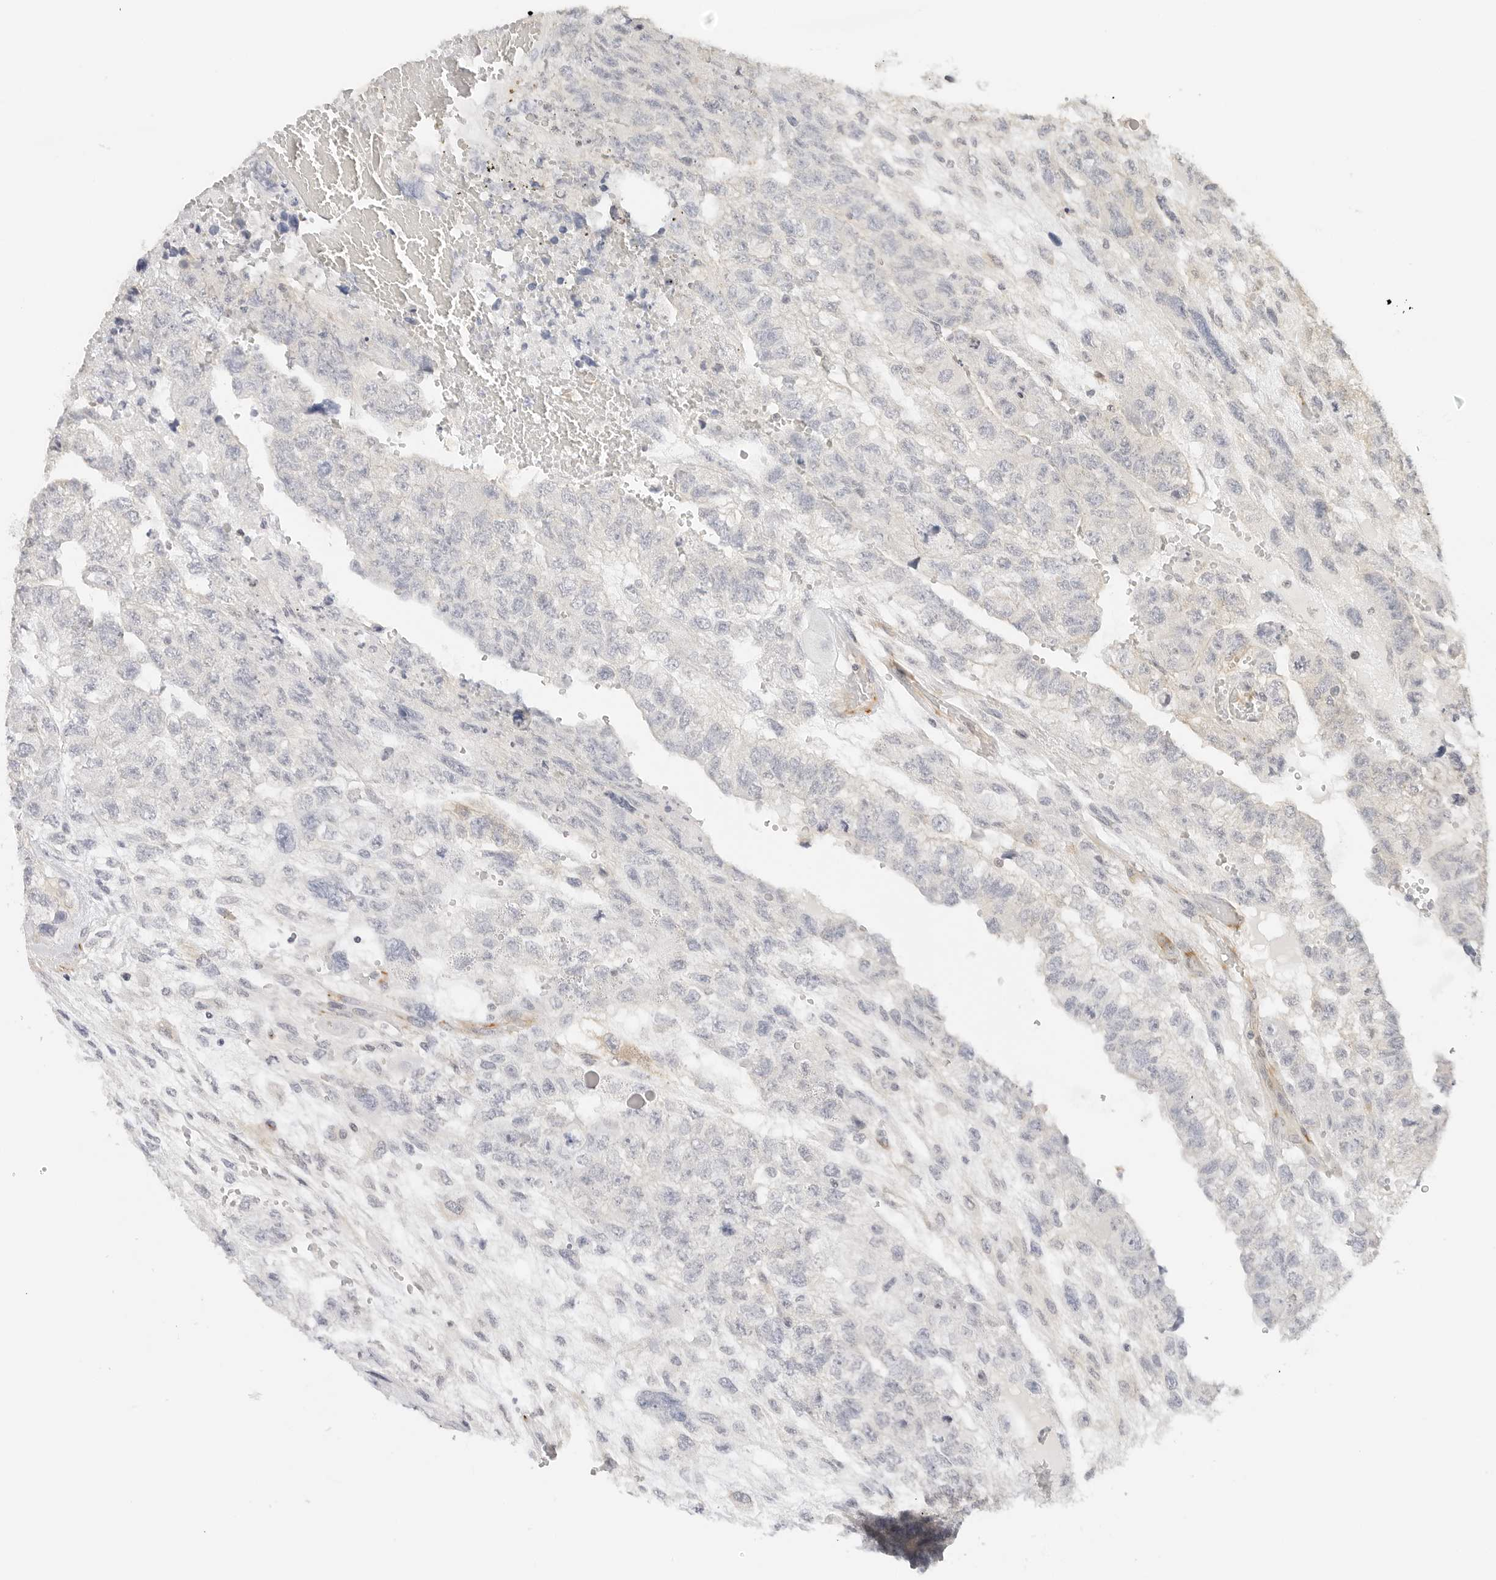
{"staining": {"intensity": "negative", "quantity": "none", "location": "none"}, "tissue": "testis cancer", "cell_type": "Tumor cells", "image_type": "cancer", "snomed": [{"axis": "morphology", "description": "Carcinoma, Embryonal, NOS"}, {"axis": "topography", "description": "Testis"}], "caption": "High power microscopy photomicrograph of an immunohistochemistry (IHC) micrograph of testis cancer (embryonal carcinoma), revealing no significant staining in tumor cells. The staining was performed using DAB (3,3'-diaminobenzidine) to visualize the protein expression in brown, while the nuclei were stained in blue with hematoxylin (Magnification: 20x).", "gene": "PCDH19", "patient": {"sex": "male", "age": 36}}